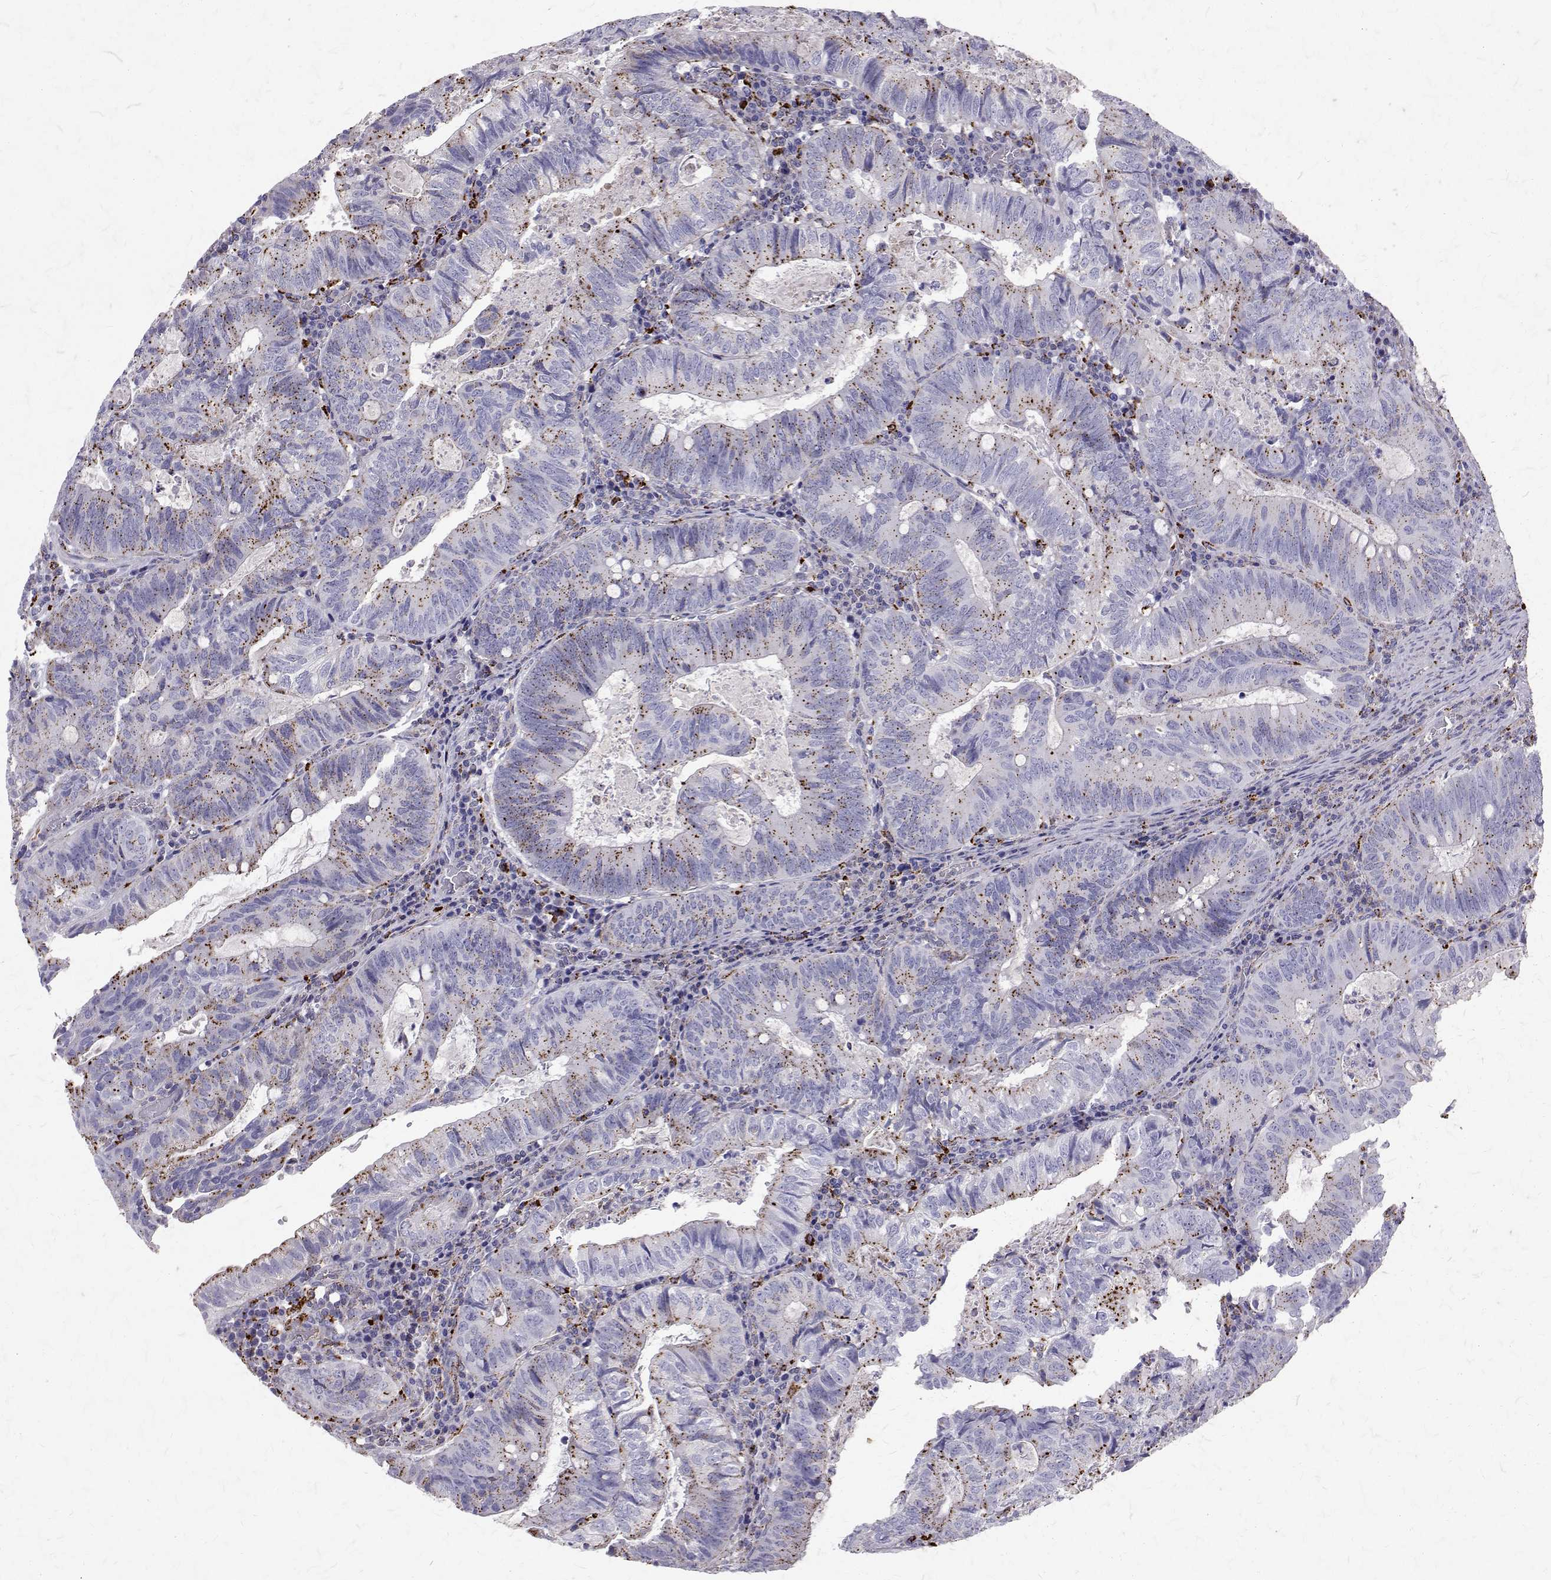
{"staining": {"intensity": "negative", "quantity": "none", "location": "none"}, "tissue": "colorectal cancer", "cell_type": "Tumor cells", "image_type": "cancer", "snomed": [{"axis": "morphology", "description": "Adenocarcinoma, NOS"}, {"axis": "topography", "description": "Colon"}], "caption": "There is no significant positivity in tumor cells of colorectal cancer (adenocarcinoma).", "gene": "TPP1", "patient": {"sex": "male", "age": 67}}